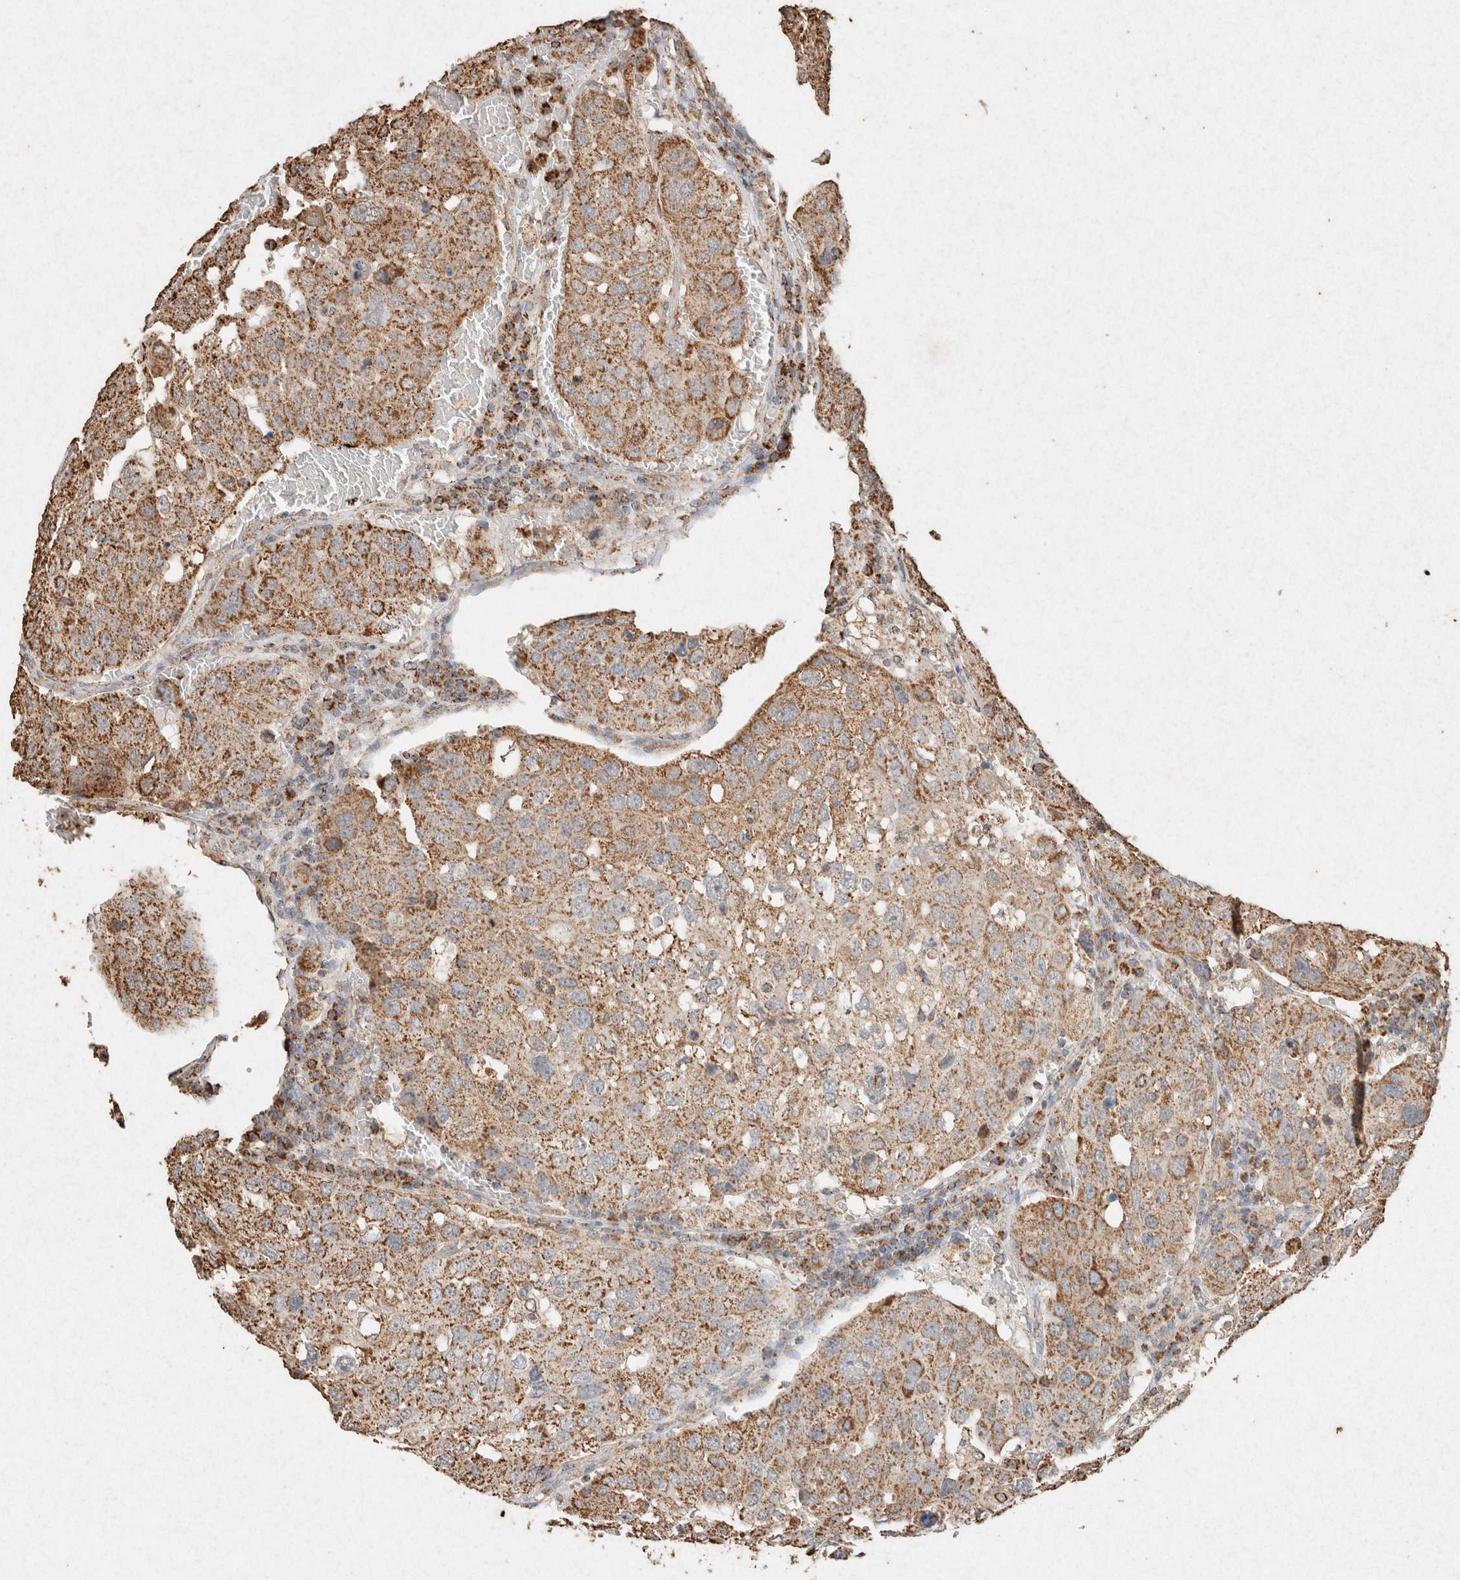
{"staining": {"intensity": "moderate", "quantity": ">75%", "location": "cytoplasmic/membranous"}, "tissue": "urothelial cancer", "cell_type": "Tumor cells", "image_type": "cancer", "snomed": [{"axis": "morphology", "description": "Urothelial carcinoma, High grade"}, {"axis": "topography", "description": "Lymph node"}, {"axis": "topography", "description": "Urinary bladder"}], "caption": "High-grade urothelial carcinoma was stained to show a protein in brown. There is medium levels of moderate cytoplasmic/membranous positivity in approximately >75% of tumor cells. Using DAB (brown) and hematoxylin (blue) stains, captured at high magnification using brightfield microscopy.", "gene": "SDC2", "patient": {"sex": "male", "age": 51}}